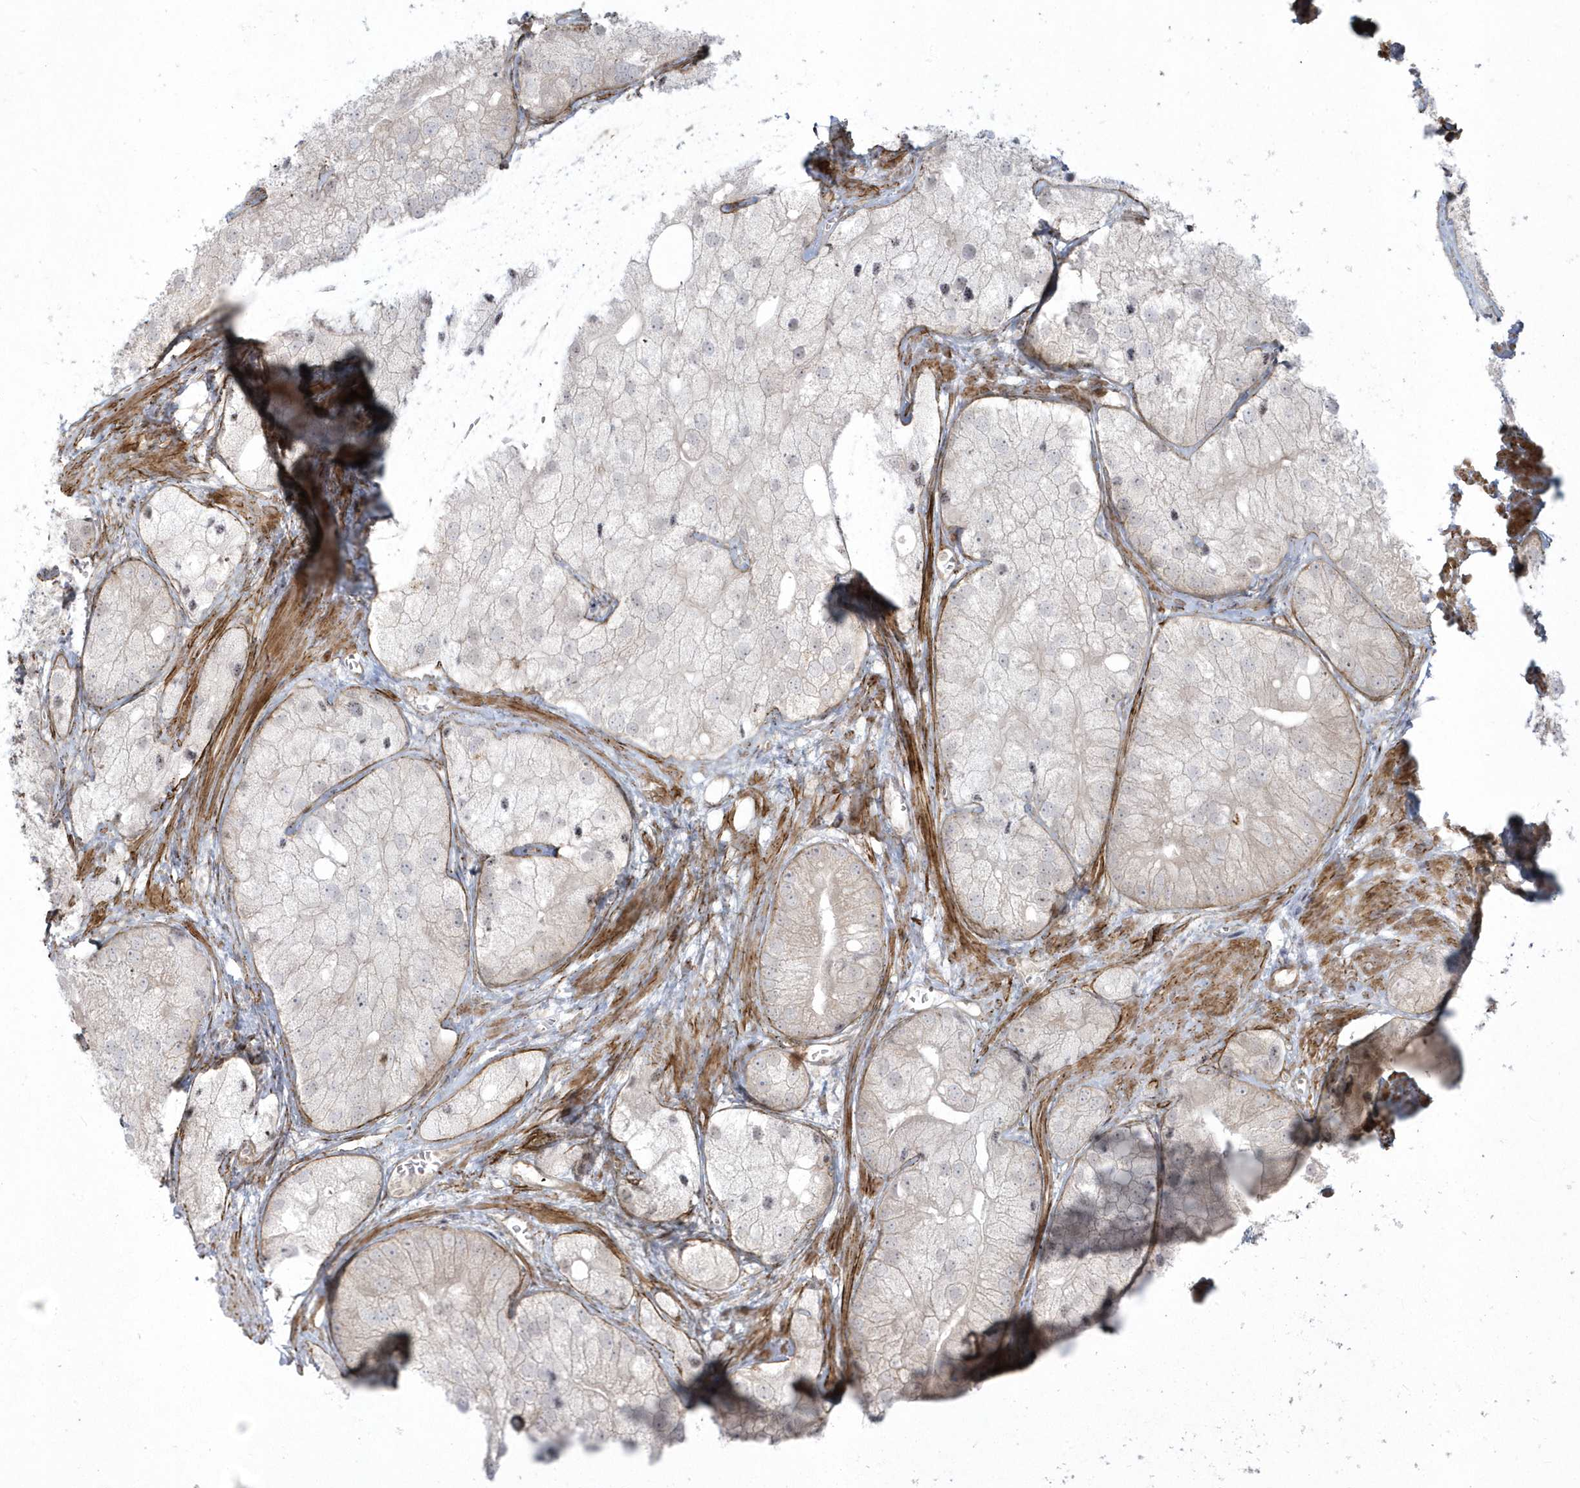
{"staining": {"intensity": "negative", "quantity": "none", "location": "none"}, "tissue": "prostate cancer", "cell_type": "Tumor cells", "image_type": "cancer", "snomed": [{"axis": "morphology", "description": "Adenocarcinoma, Low grade"}, {"axis": "topography", "description": "Prostate"}], "caption": "Protein analysis of prostate cancer (adenocarcinoma (low-grade)) shows no significant positivity in tumor cells.", "gene": "MASP2", "patient": {"sex": "male", "age": 69}}